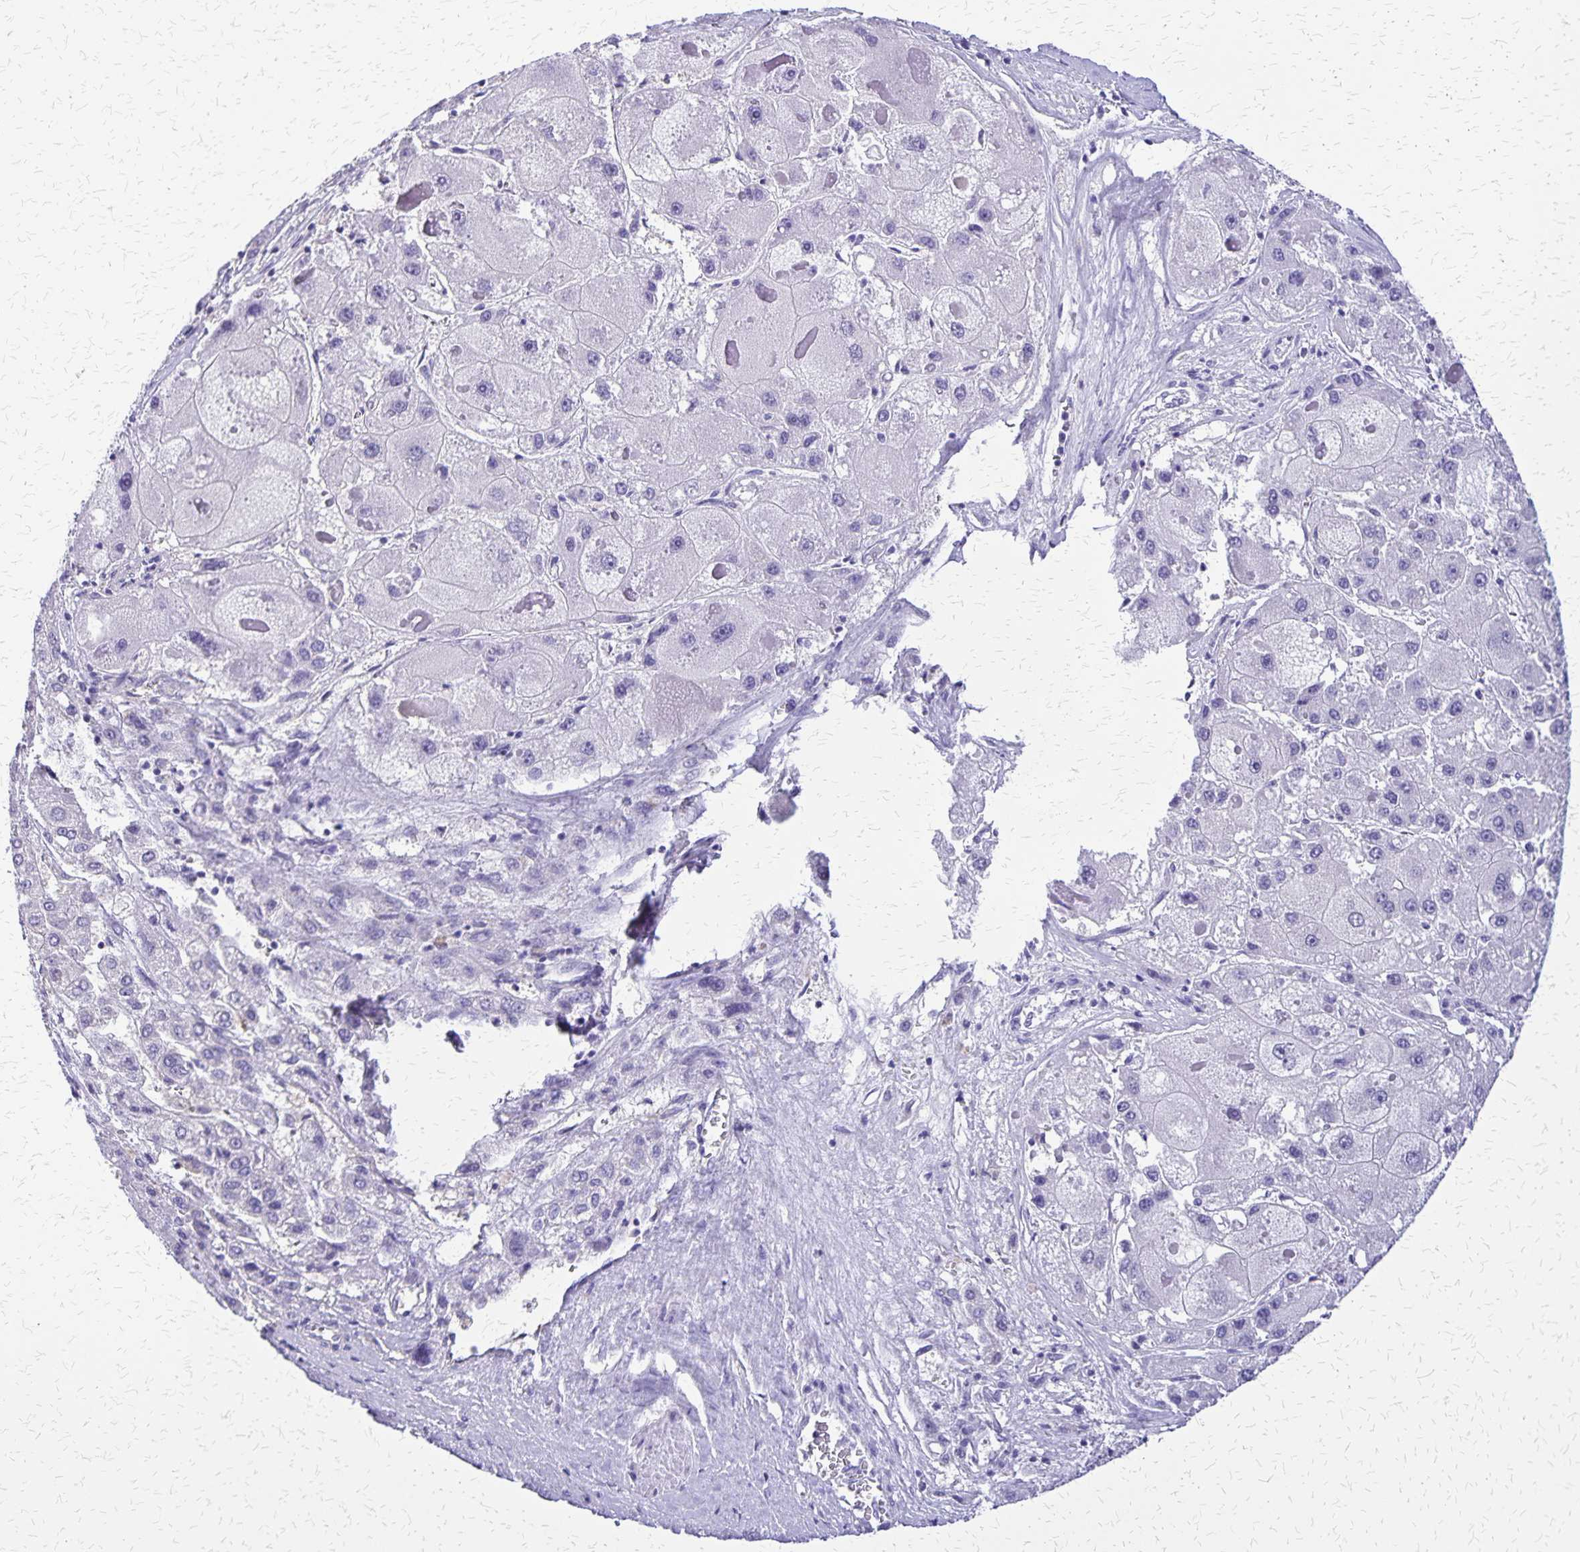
{"staining": {"intensity": "negative", "quantity": "none", "location": "none"}, "tissue": "liver cancer", "cell_type": "Tumor cells", "image_type": "cancer", "snomed": [{"axis": "morphology", "description": "Carcinoma, Hepatocellular, NOS"}, {"axis": "topography", "description": "Liver"}], "caption": "A high-resolution histopathology image shows IHC staining of liver cancer (hepatocellular carcinoma), which demonstrates no significant expression in tumor cells.", "gene": "SI", "patient": {"sex": "female", "age": 73}}